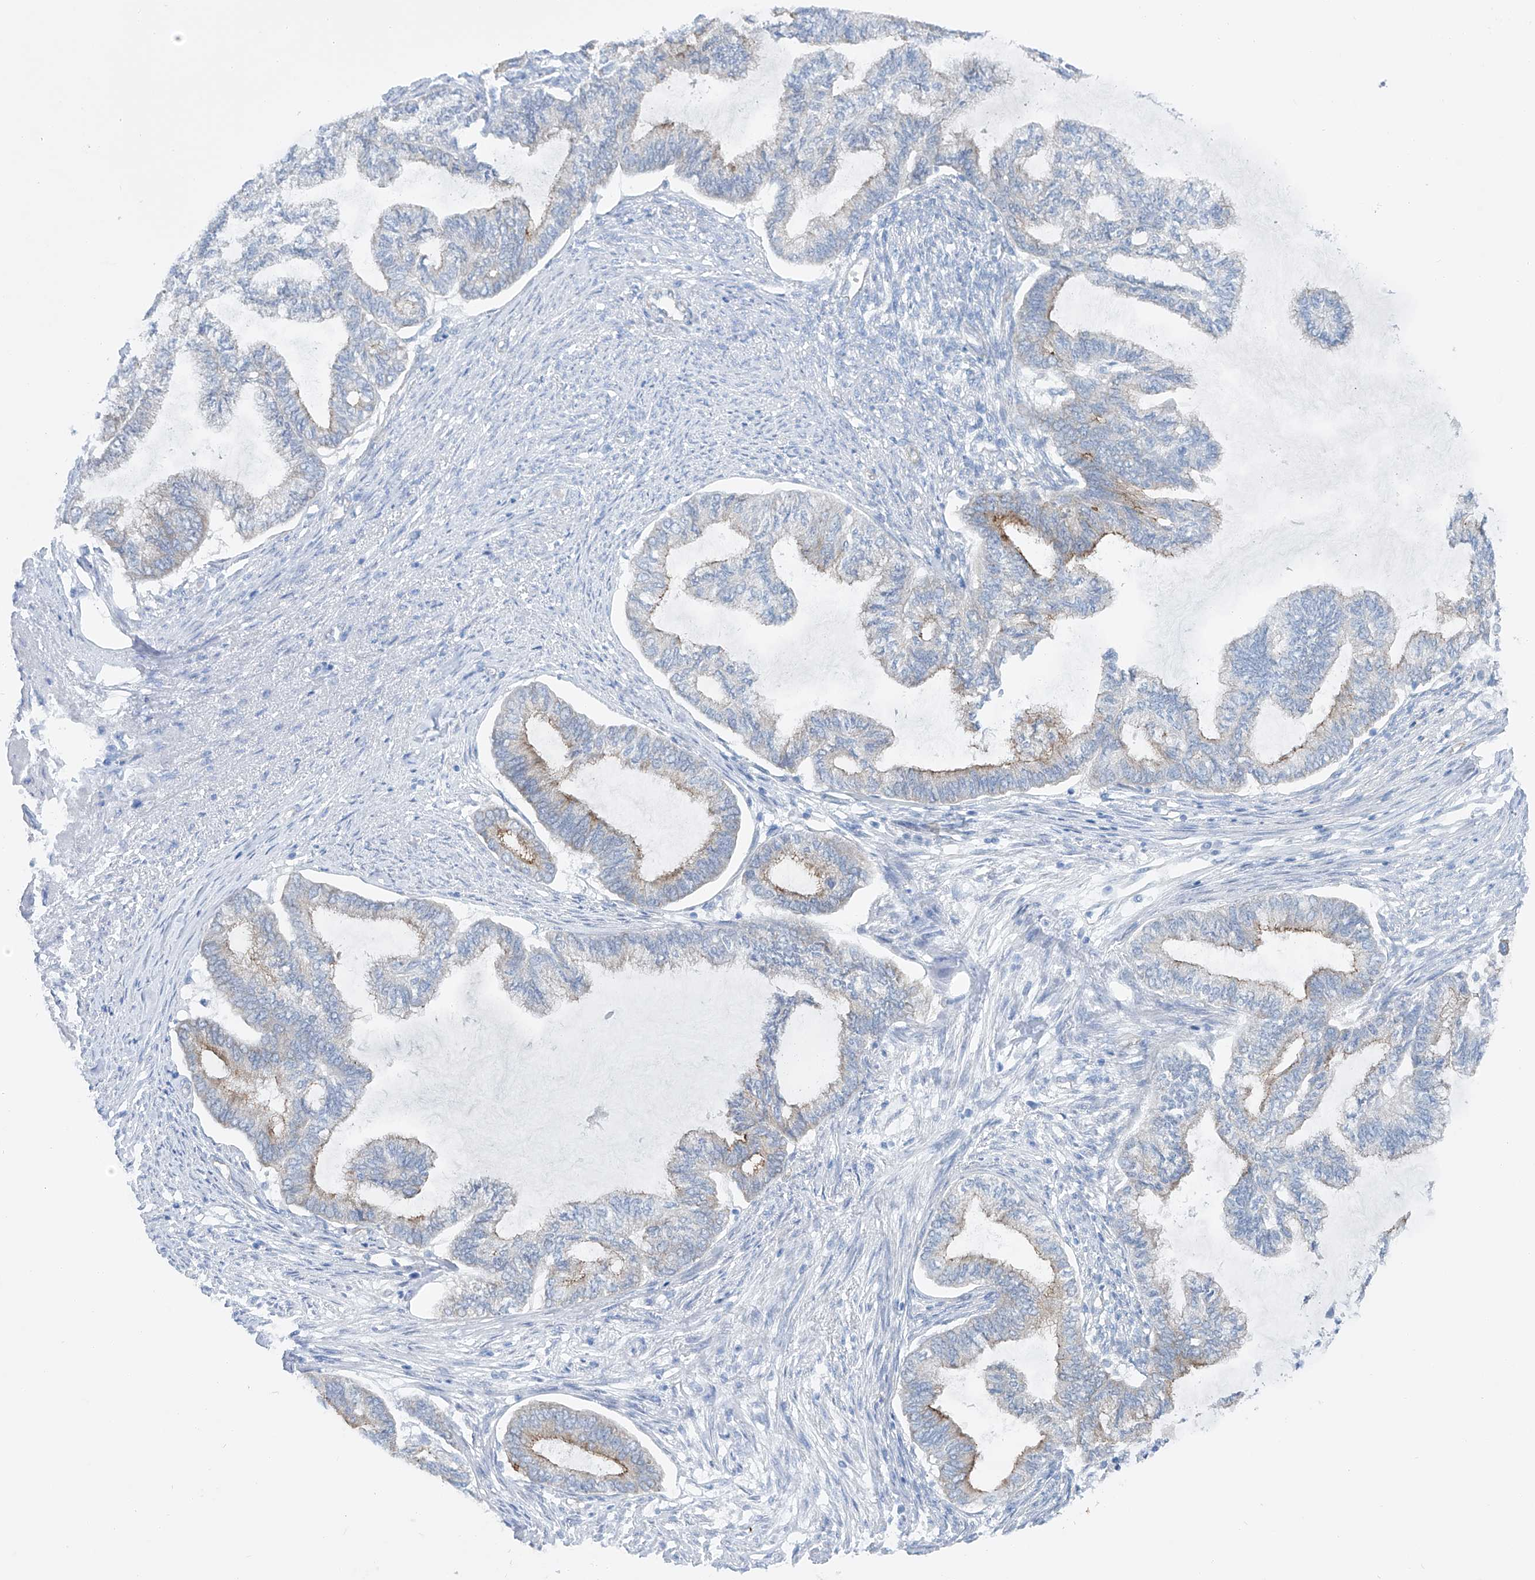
{"staining": {"intensity": "moderate", "quantity": "<25%", "location": "cytoplasmic/membranous"}, "tissue": "endometrial cancer", "cell_type": "Tumor cells", "image_type": "cancer", "snomed": [{"axis": "morphology", "description": "Adenocarcinoma, NOS"}, {"axis": "topography", "description": "Endometrium"}], "caption": "Brown immunohistochemical staining in endometrial cancer reveals moderate cytoplasmic/membranous positivity in approximately <25% of tumor cells.", "gene": "MAGI1", "patient": {"sex": "female", "age": 86}}